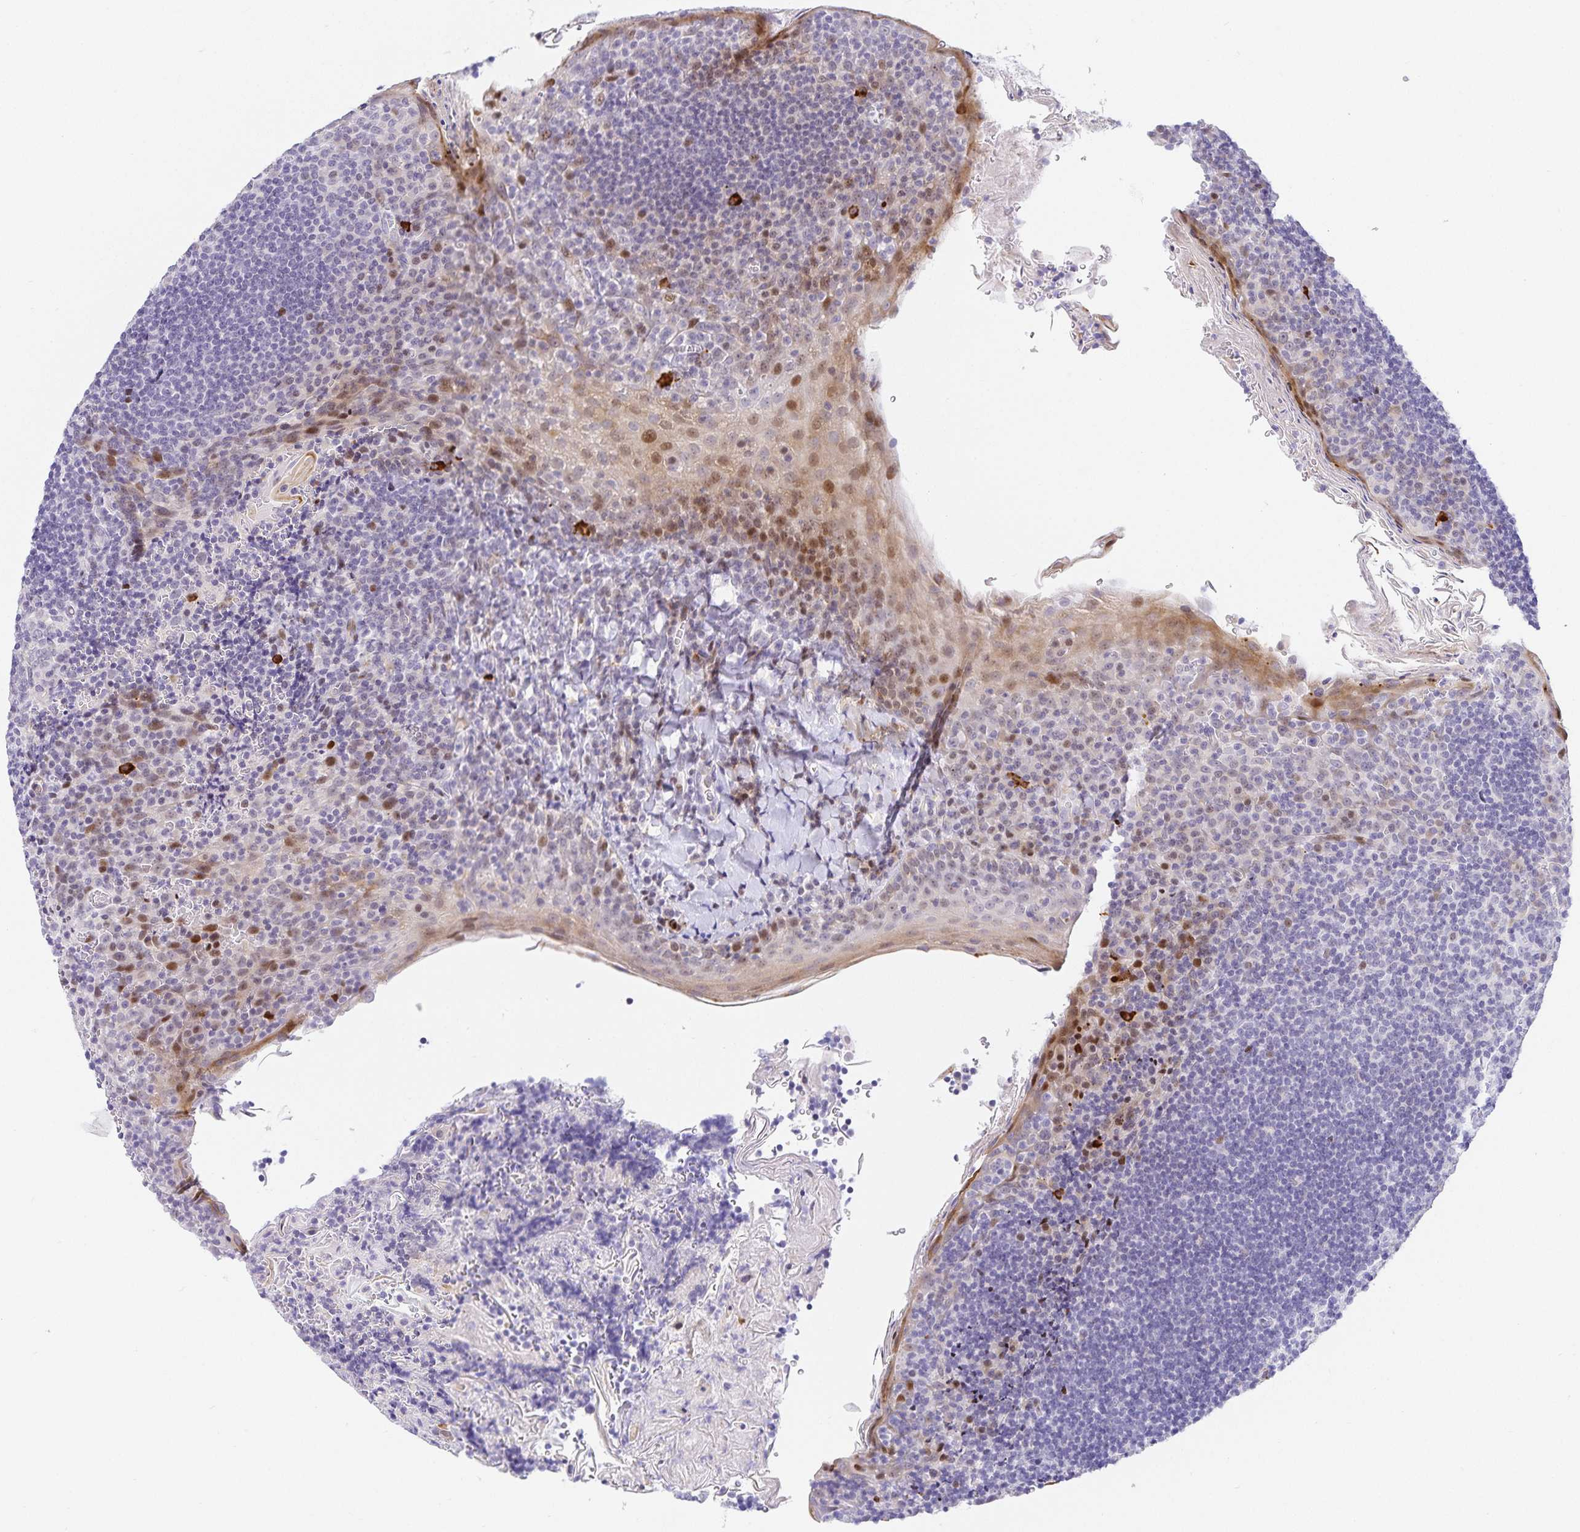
{"staining": {"intensity": "negative", "quantity": "none", "location": "none"}, "tissue": "tonsil", "cell_type": "Germinal center cells", "image_type": "normal", "snomed": [{"axis": "morphology", "description": "Normal tissue, NOS"}, {"axis": "topography", "description": "Tonsil"}], "caption": "Protein analysis of unremarkable tonsil exhibits no significant positivity in germinal center cells. (DAB immunohistochemistry with hematoxylin counter stain).", "gene": "KBTBD13", "patient": {"sex": "male", "age": 27}}